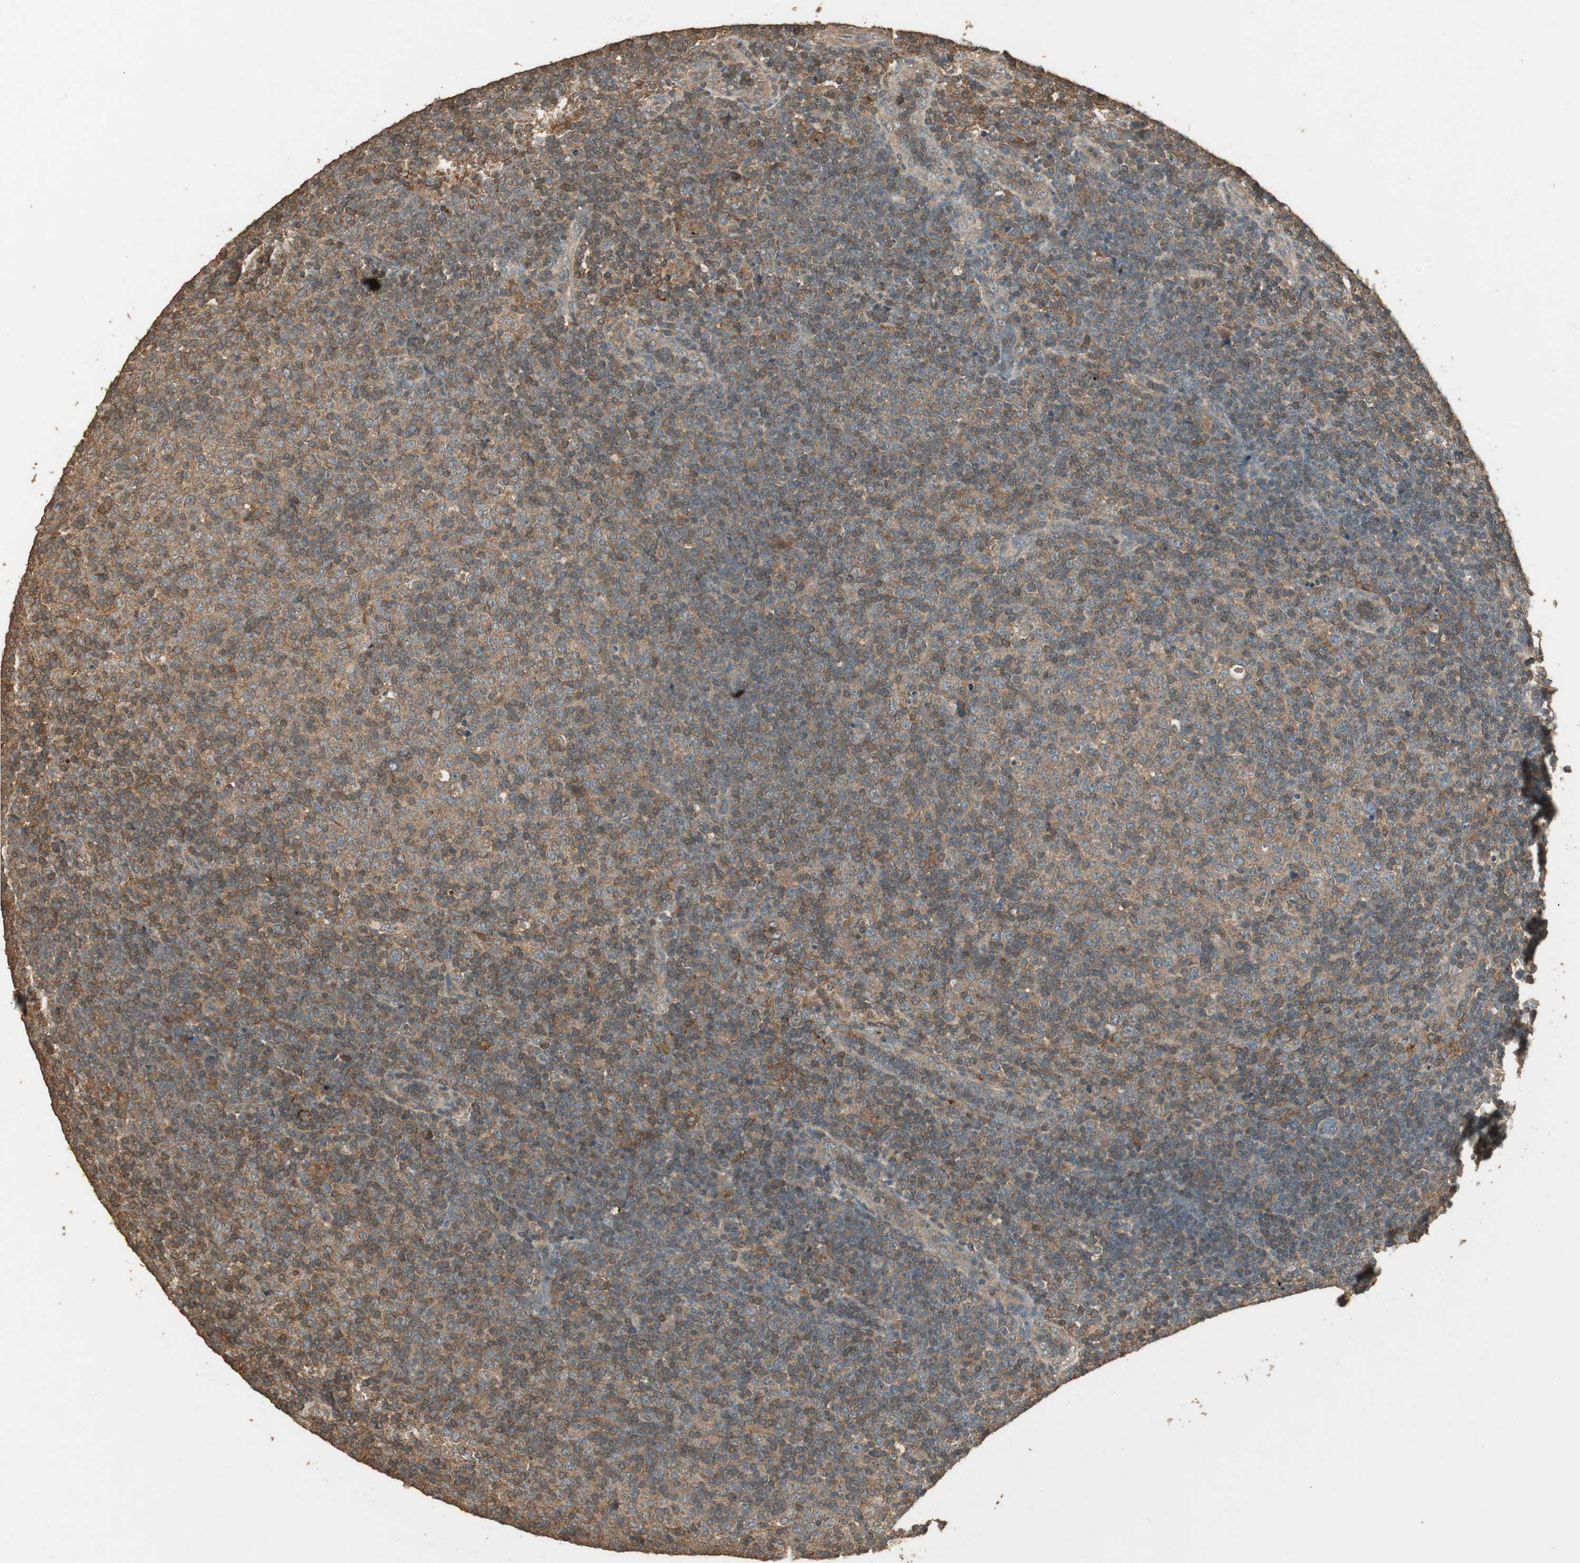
{"staining": {"intensity": "moderate", "quantity": ">75%", "location": "cytoplasmic/membranous"}, "tissue": "lymphoma", "cell_type": "Tumor cells", "image_type": "cancer", "snomed": [{"axis": "morphology", "description": "Malignant lymphoma, non-Hodgkin's type, Low grade"}, {"axis": "topography", "description": "Lymph node"}], "caption": "Immunohistochemistry (IHC) of lymphoma shows medium levels of moderate cytoplasmic/membranous staining in approximately >75% of tumor cells.", "gene": "USP2", "patient": {"sex": "male", "age": 70}}